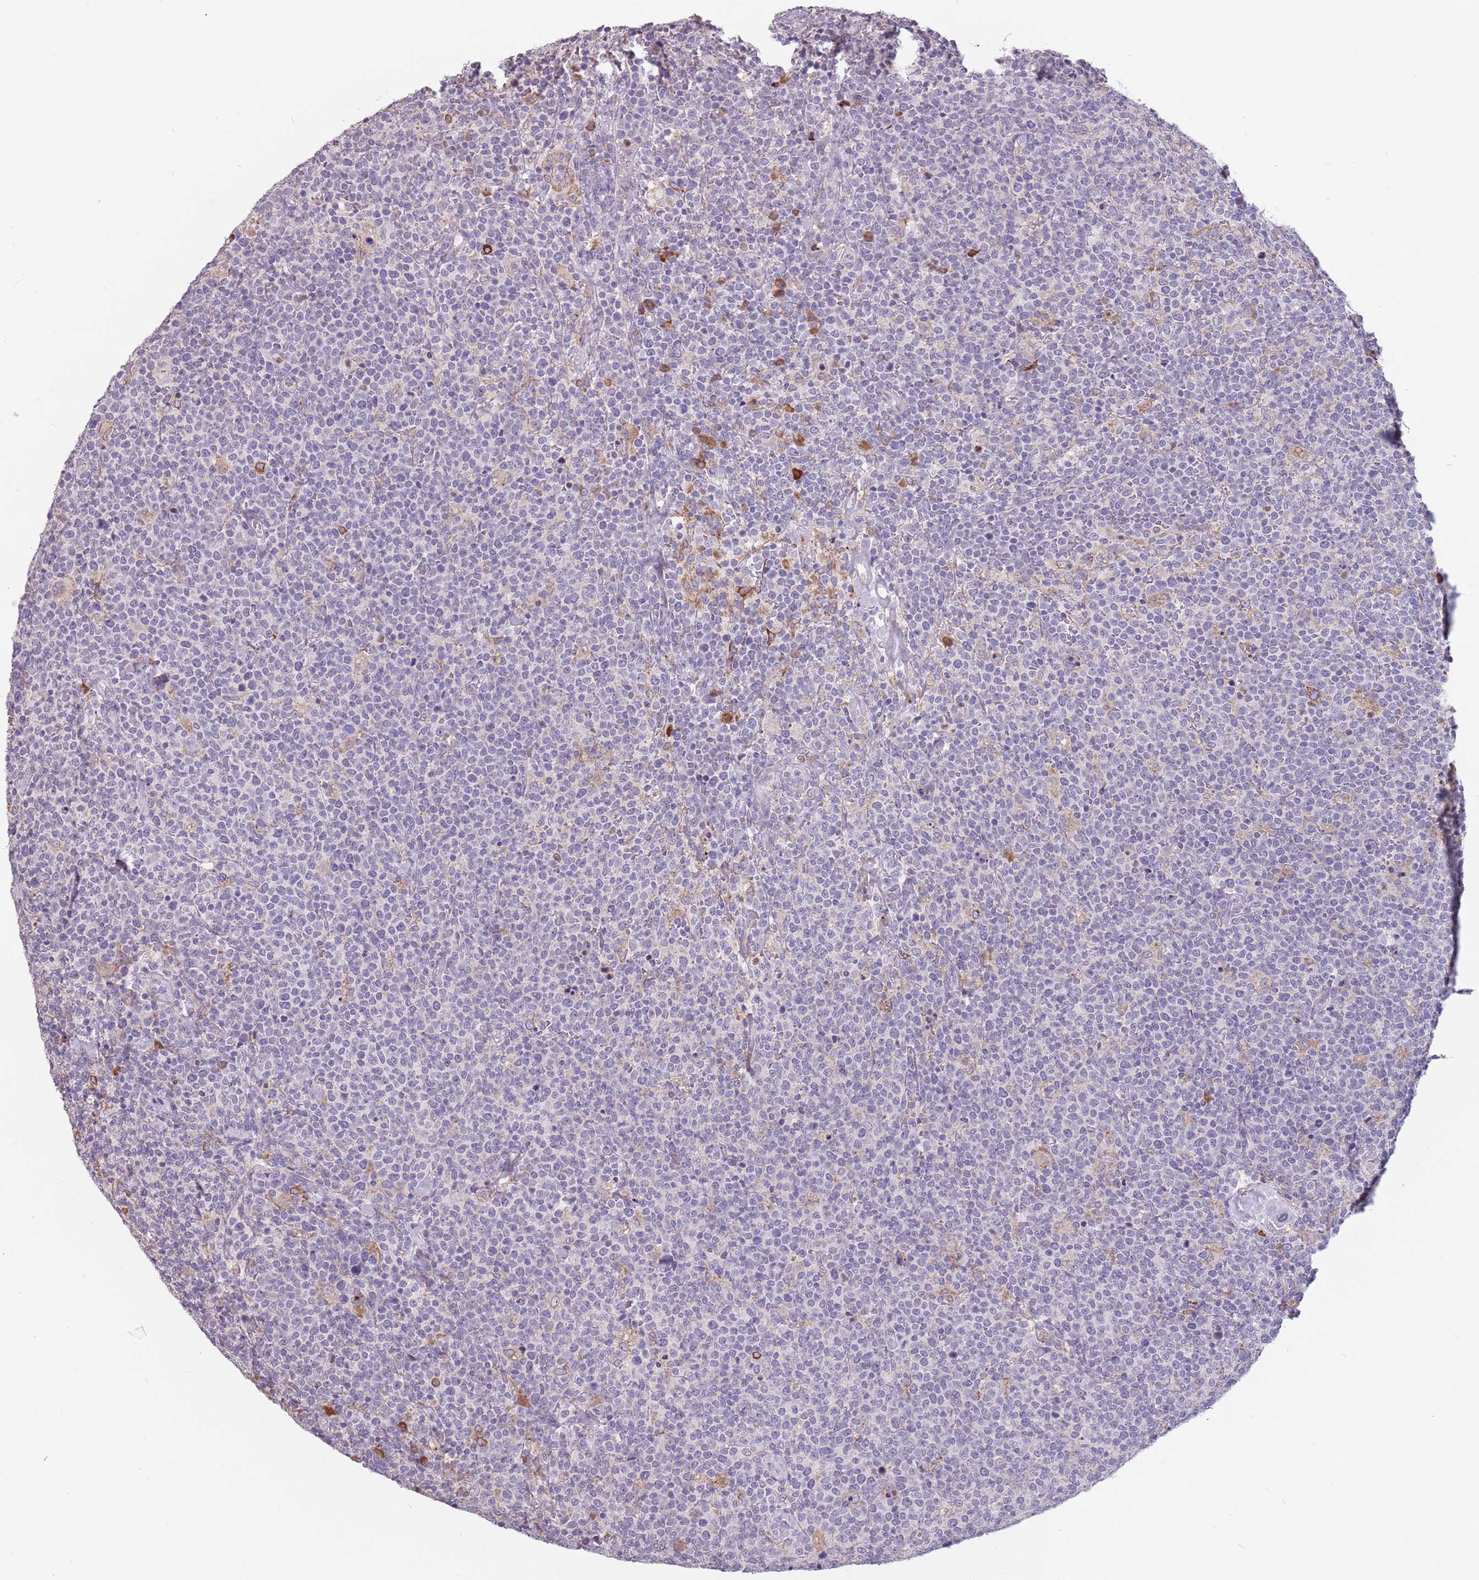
{"staining": {"intensity": "negative", "quantity": "none", "location": "none"}, "tissue": "lymphoma", "cell_type": "Tumor cells", "image_type": "cancer", "snomed": [{"axis": "morphology", "description": "Malignant lymphoma, non-Hodgkin's type, High grade"}, {"axis": "topography", "description": "Lymph node"}], "caption": "Lymphoma was stained to show a protein in brown. There is no significant staining in tumor cells. Nuclei are stained in blue.", "gene": "RPS9", "patient": {"sex": "male", "age": 61}}